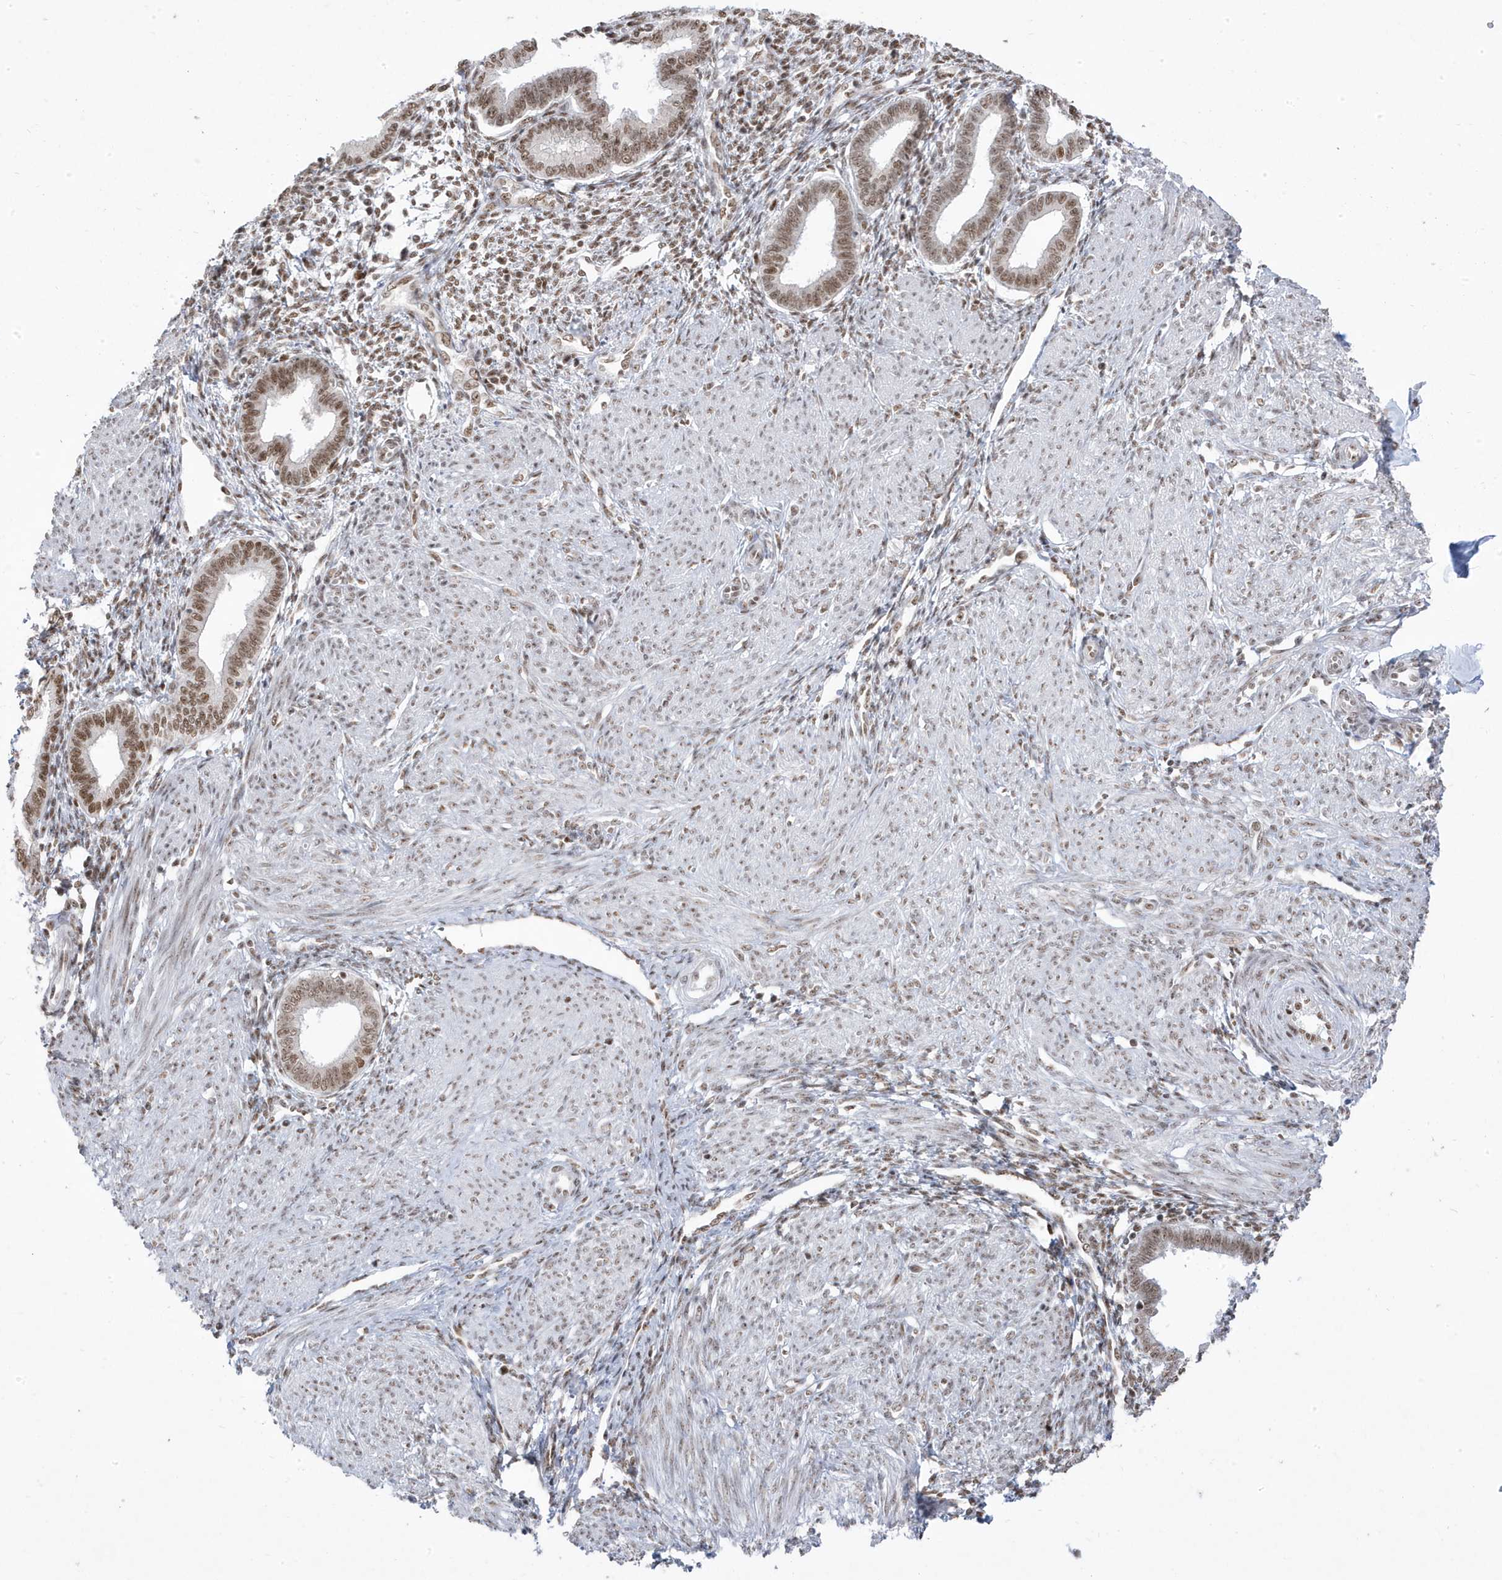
{"staining": {"intensity": "moderate", "quantity": "25%-75%", "location": "nuclear"}, "tissue": "endometrium", "cell_type": "Cells in endometrial stroma", "image_type": "normal", "snomed": [{"axis": "morphology", "description": "Normal tissue, NOS"}, {"axis": "topography", "description": "Endometrium"}], "caption": "This is an image of immunohistochemistry (IHC) staining of unremarkable endometrium, which shows moderate positivity in the nuclear of cells in endometrial stroma.", "gene": "MTREX", "patient": {"sex": "female", "age": 53}}